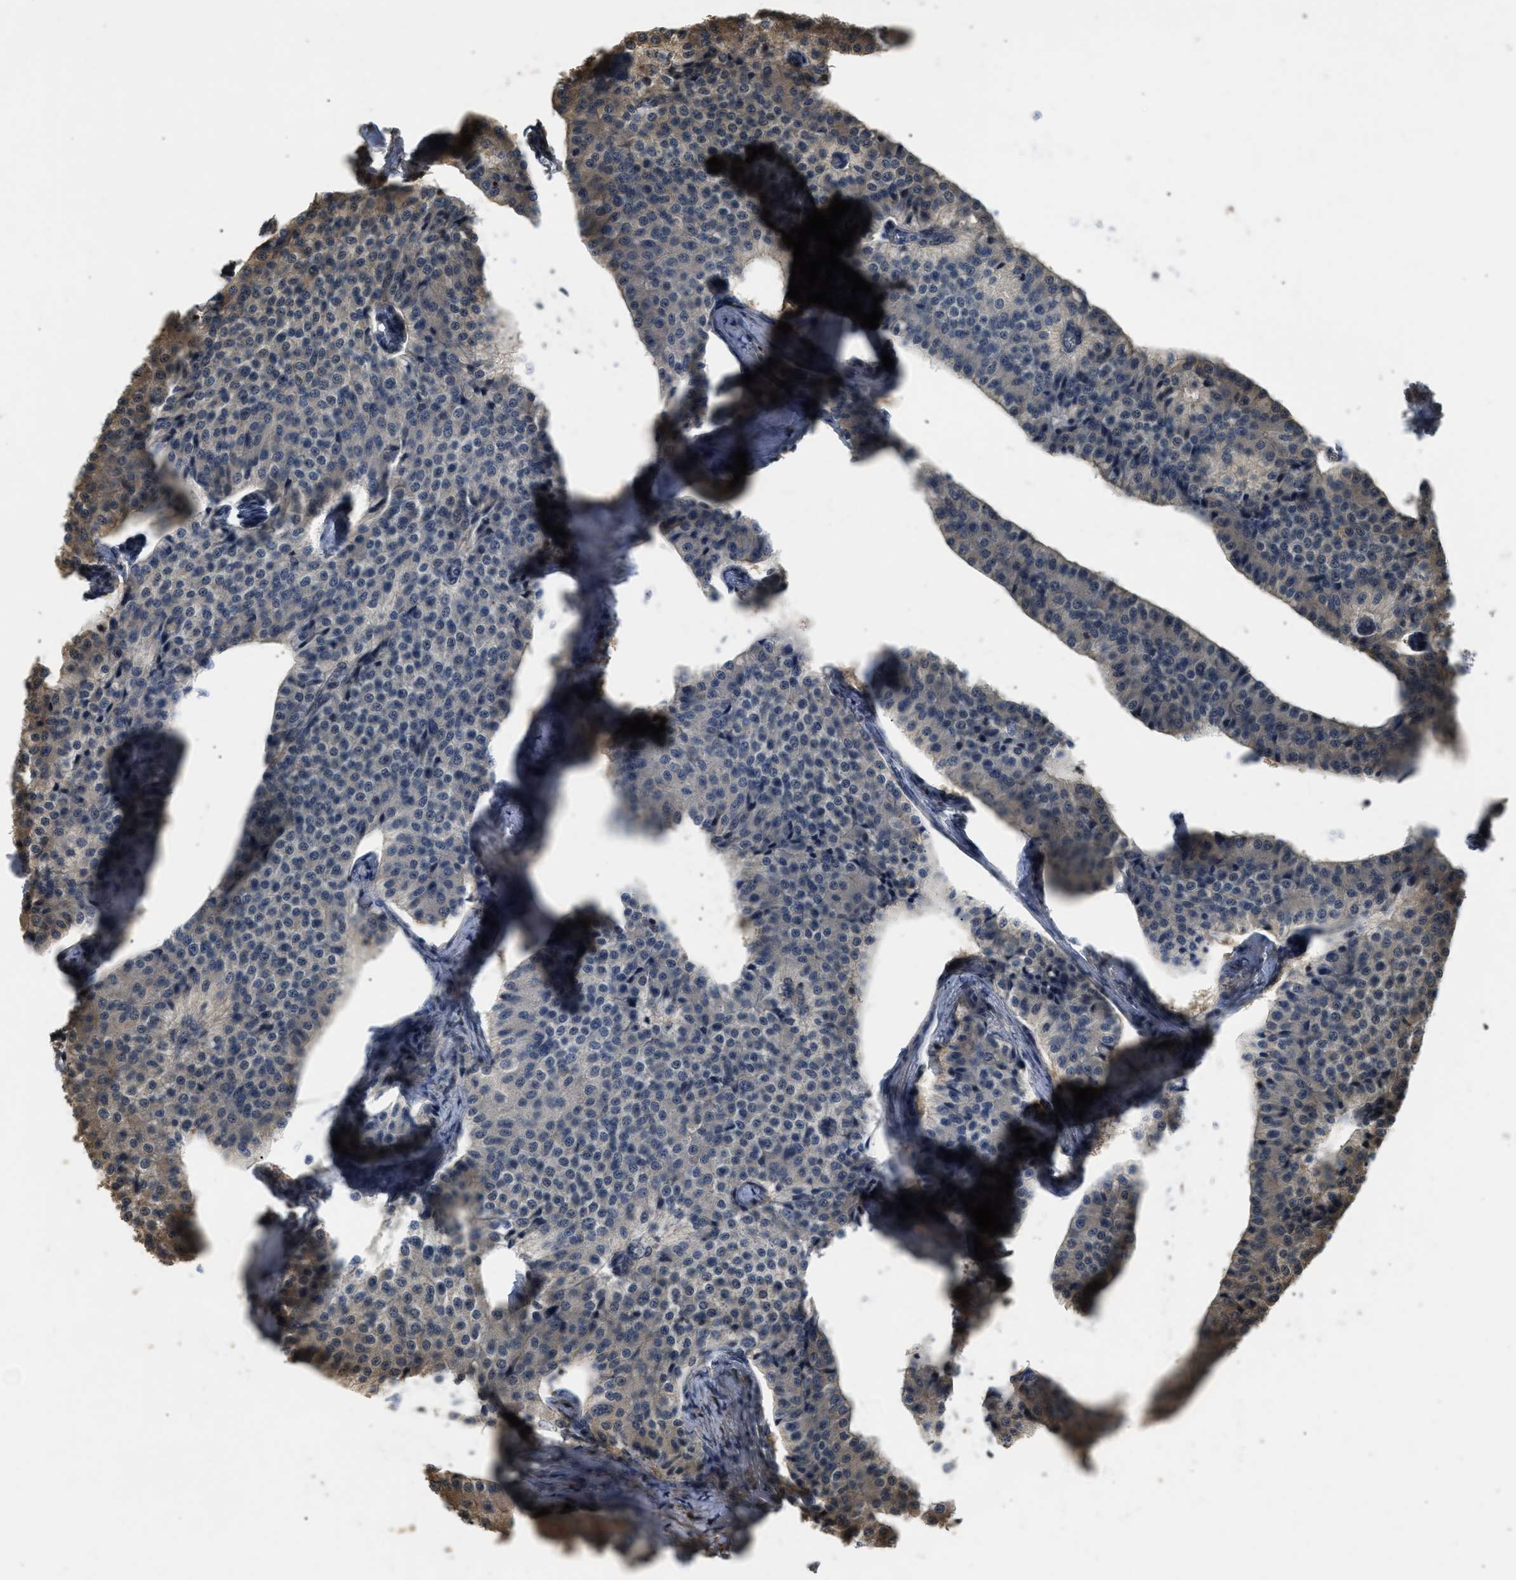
{"staining": {"intensity": "weak", "quantity": "<25%", "location": "cytoplasmic/membranous"}, "tissue": "carcinoid", "cell_type": "Tumor cells", "image_type": "cancer", "snomed": [{"axis": "morphology", "description": "Carcinoid, malignant, NOS"}, {"axis": "topography", "description": "Colon"}], "caption": "Protein analysis of carcinoid exhibits no significant staining in tumor cells. Nuclei are stained in blue.", "gene": "ARHGDIA", "patient": {"sex": "female", "age": 52}}